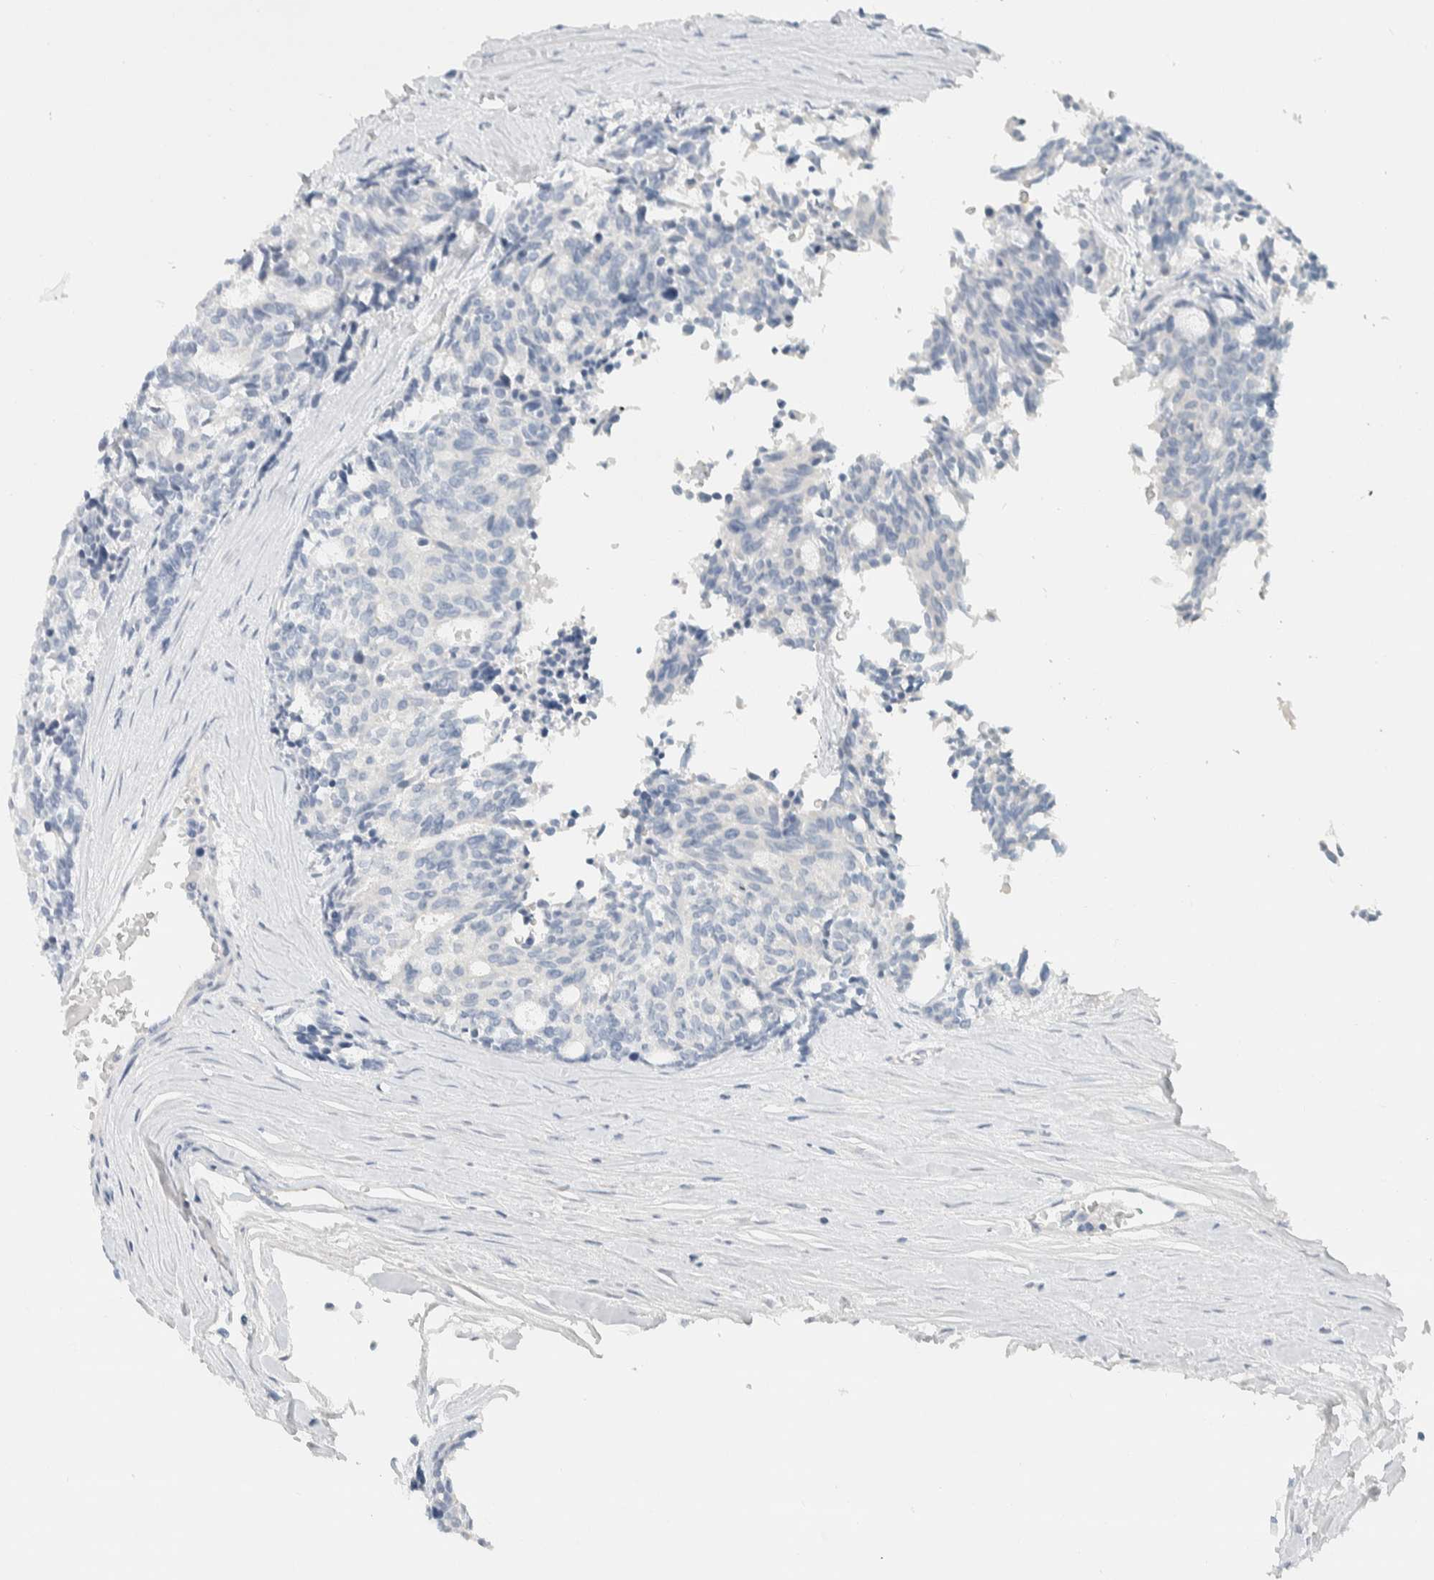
{"staining": {"intensity": "negative", "quantity": "none", "location": "none"}, "tissue": "carcinoid", "cell_type": "Tumor cells", "image_type": "cancer", "snomed": [{"axis": "morphology", "description": "Carcinoid, malignant, NOS"}, {"axis": "topography", "description": "Pancreas"}], "caption": "A micrograph of carcinoid stained for a protein shows no brown staining in tumor cells. Nuclei are stained in blue.", "gene": "ALOX12B", "patient": {"sex": "female", "age": 54}}